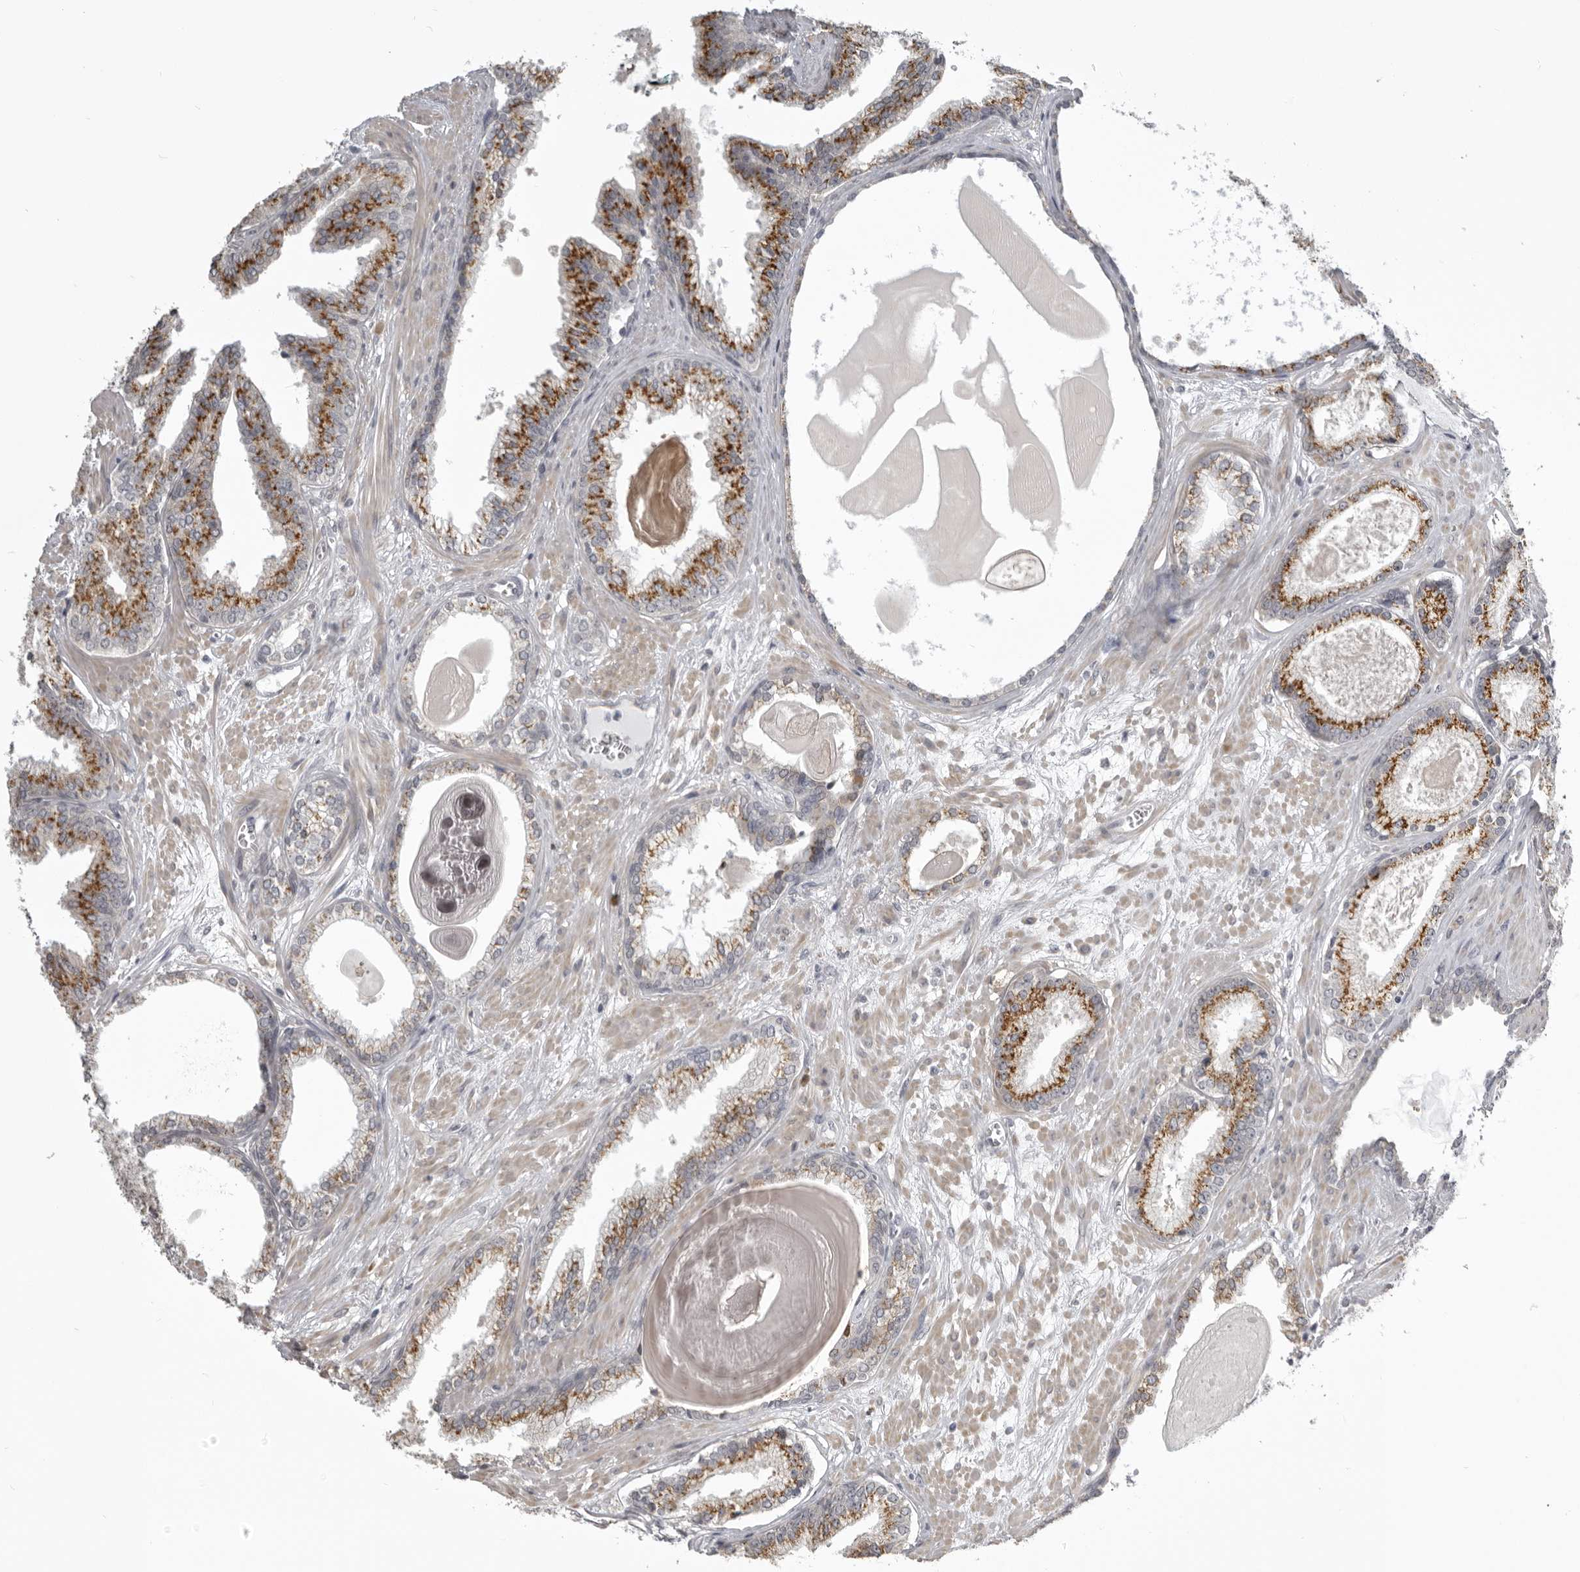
{"staining": {"intensity": "moderate", "quantity": ">75%", "location": "cytoplasmic/membranous"}, "tissue": "prostate cancer", "cell_type": "Tumor cells", "image_type": "cancer", "snomed": [{"axis": "morphology", "description": "Adenocarcinoma, Low grade"}, {"axis": "topography", "description": "Prostate"}], "caption": "Immunohistochemistry photomicrograph of neoplastic tissue: prostate cancer (low-grade adenocarcinoma) stained using immunohistochemistry (IHC) exhibits medium levels of moderate protein expression localized specifically in the cytoplasmic/membranous of tumor cells, appearing as a cytoplasmic/membranous brown color.", "gene": "NCEH1", "patient": {"sex": "male", "age": 70}}